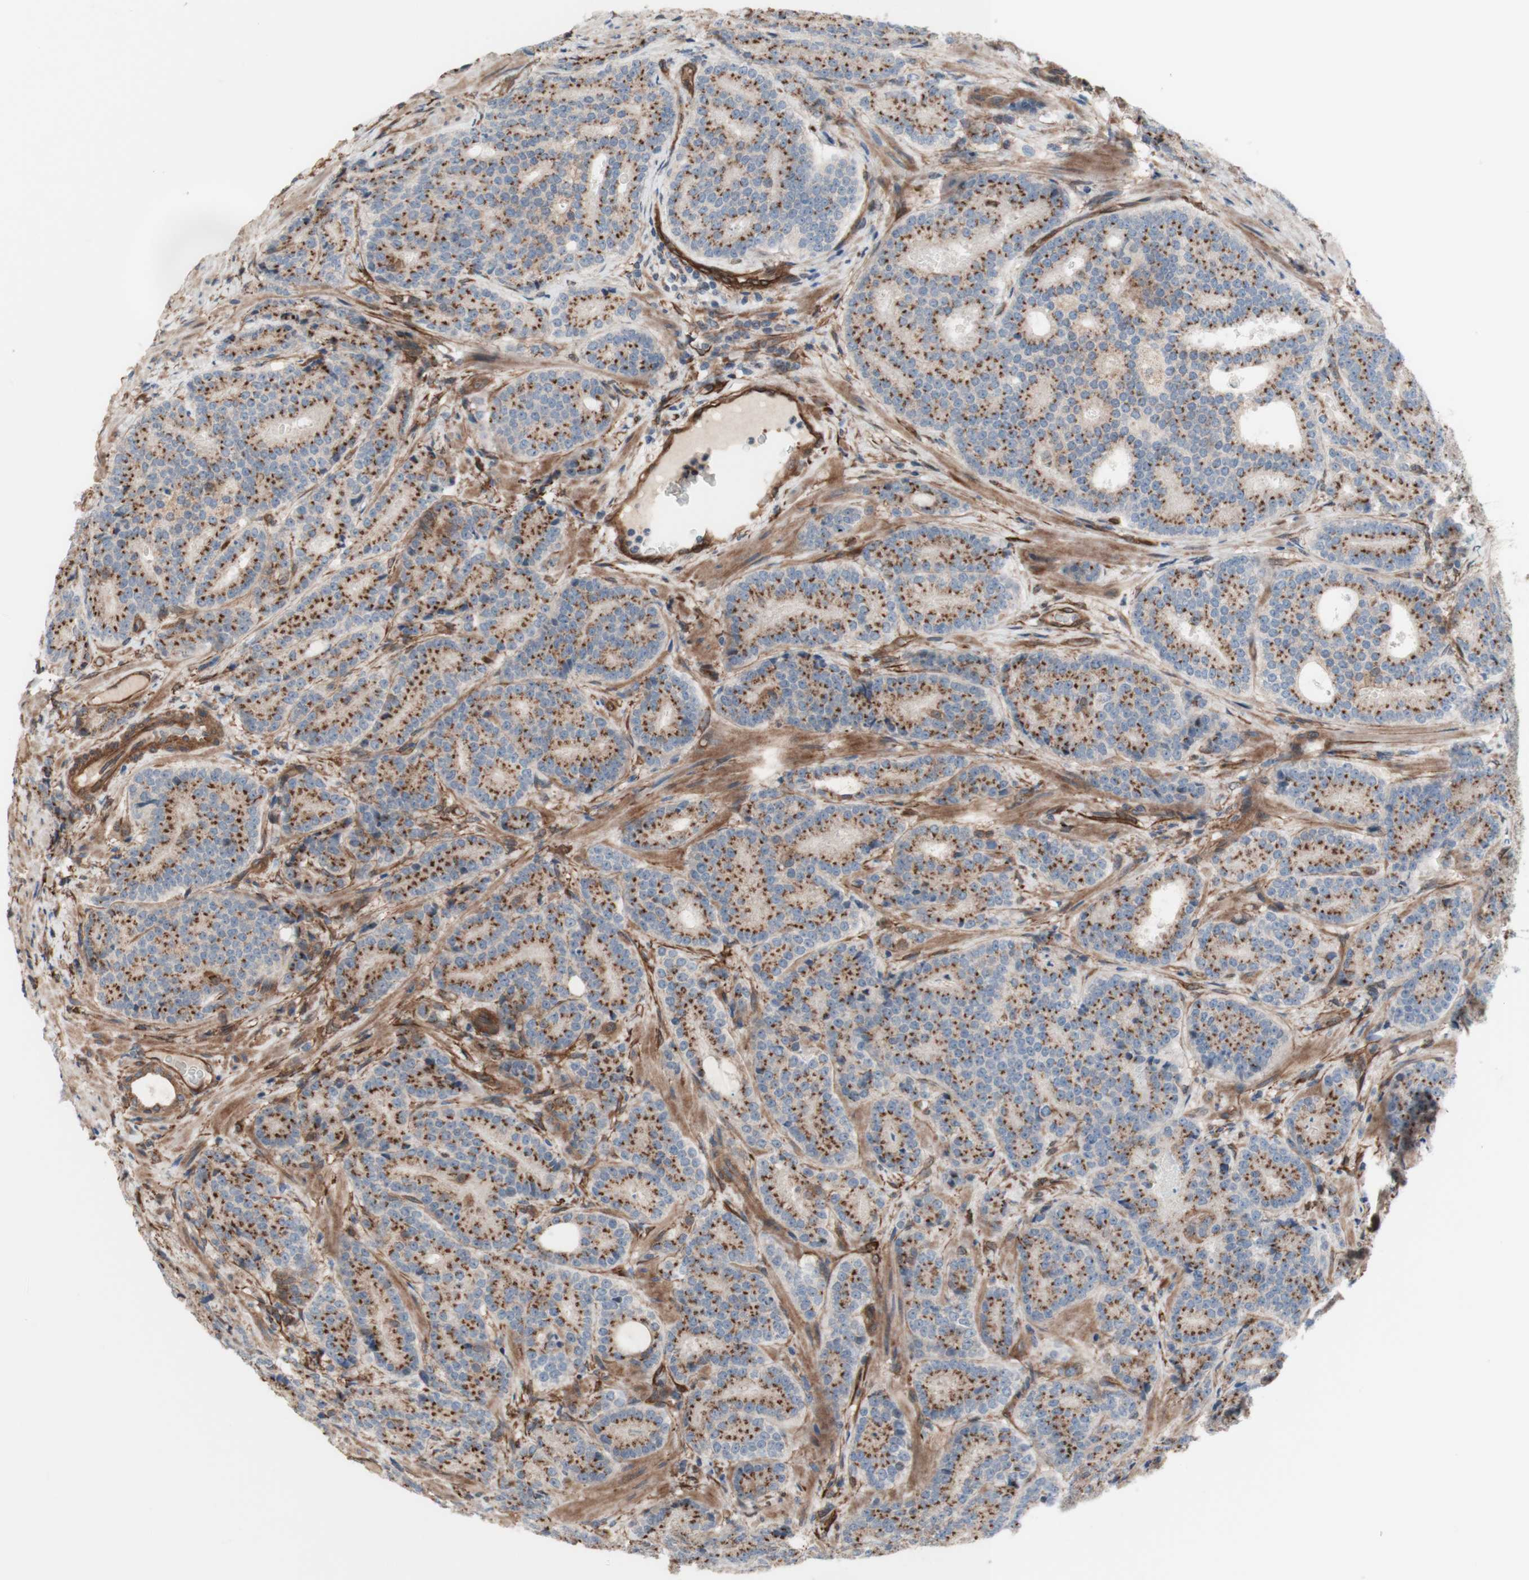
{"staining": {"intensity": "moderate", "quantity": ">75%", "location": "cytoplasmic/membranous"}, "tissue": "prostate cancer", "cell_type": "Tumor cells", "image_type": "cancer", "snomed": [{"axis": "morphology", "description": "Adenocarcinoma, High grade"}, {"axis": "topography", "description": "Prostate"}], "caption": "This is an image of immunohistochemistry (IHC) staining of high-grade adenocarcinoma (prostate), which shows moderate positivity in the cytoplasmic/membranous of tumor cells.", "gene": "CNN3", "patient": {"sex": "male", "age": 61}}